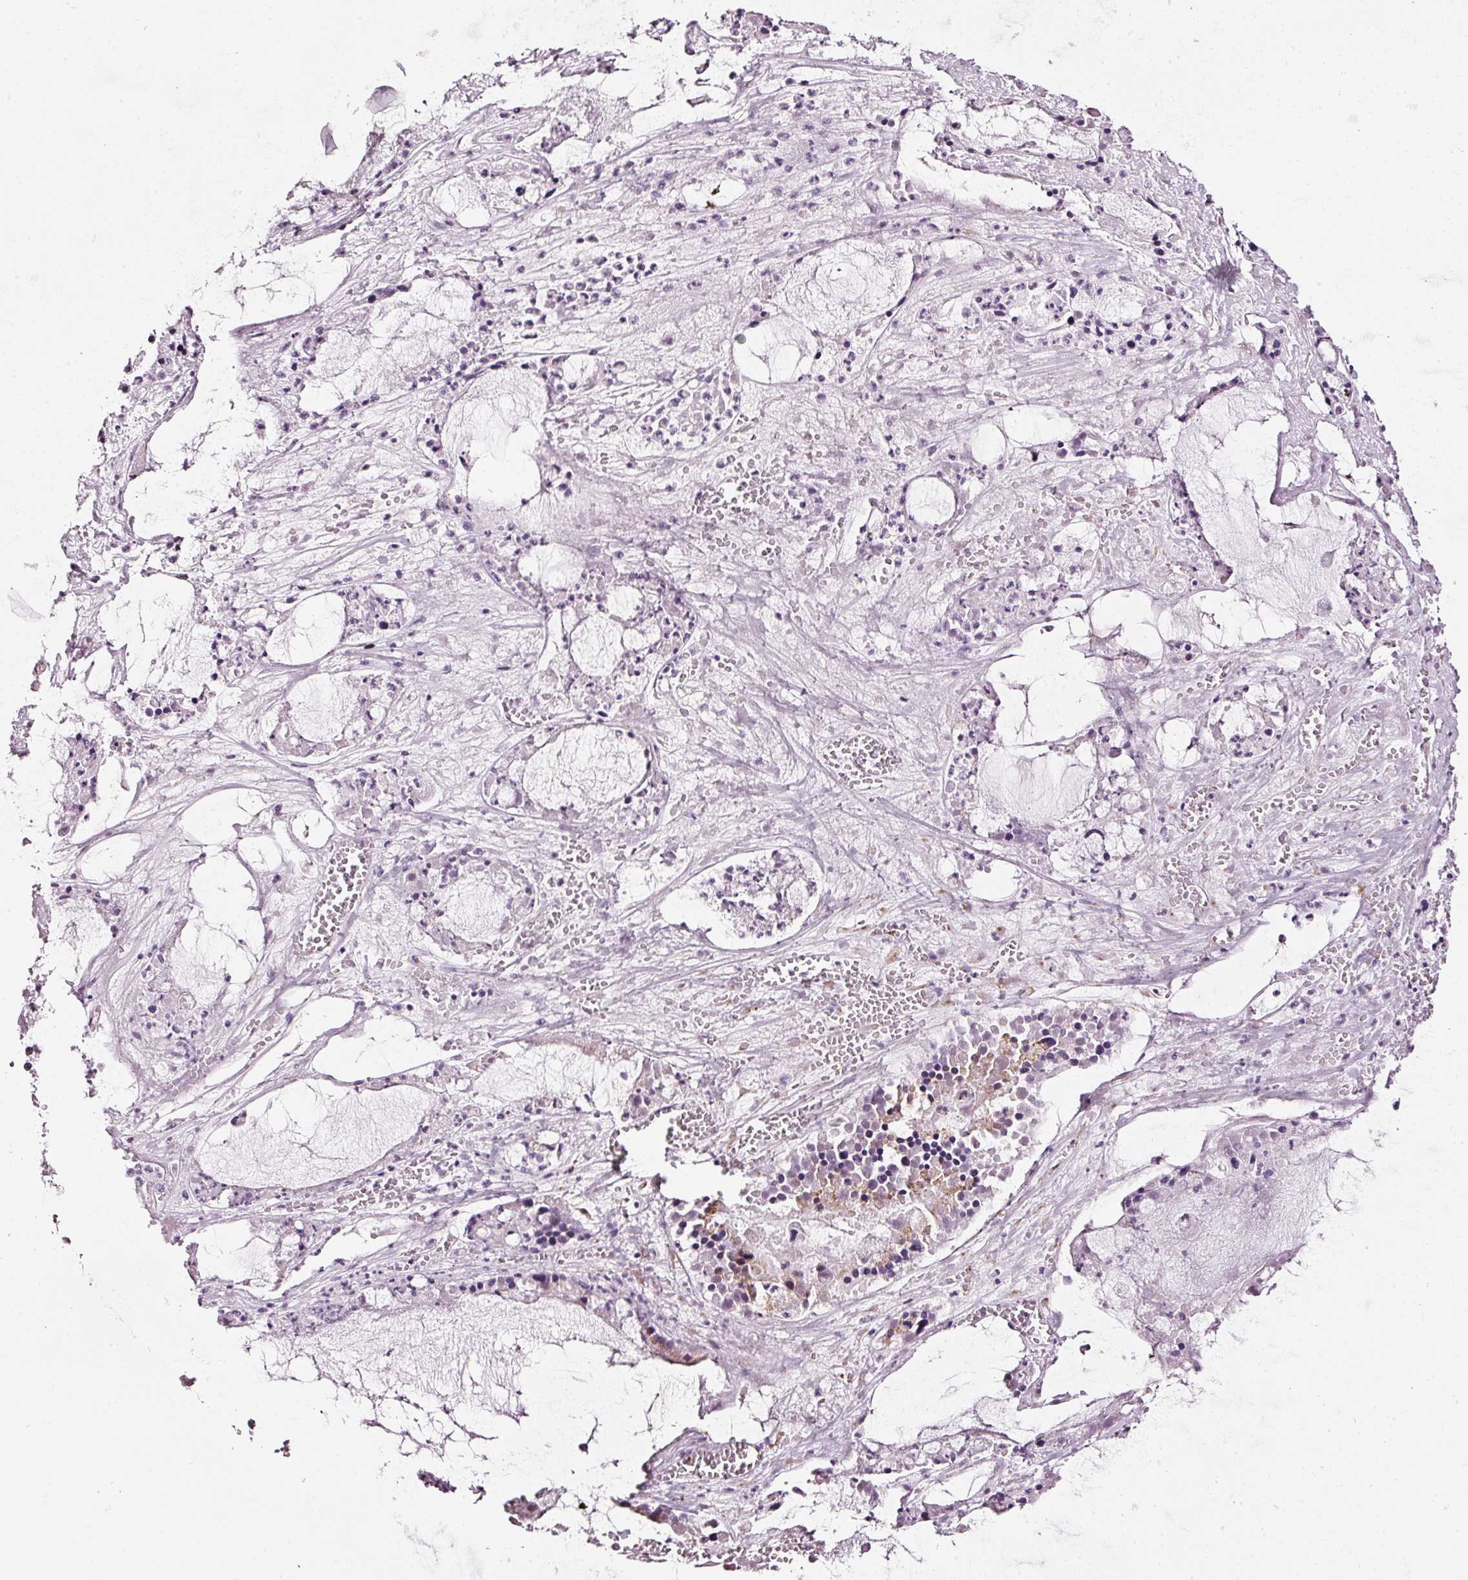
{"staining": {"intensity": "moderate", "quantity": "<25%", "location": "cytoplasmic/membranous"}, "tissue": "ovarian cancer", "cell_type": "Tumor cells", "image_type": "cancer", "snomed": [{"axis": "morphology", "description": "Cystadenocarcinoma, mucinous, NOS"}, {"axis": "topography", "description": "Ovary"}], "caption": "Protein staining reveals moderate cytoplasmic/membranous positivity in approximately <25% of tumor cells in ovarian cancer.", "gene": "SDF4", "patient": {"sex": "female", "age": 63}}